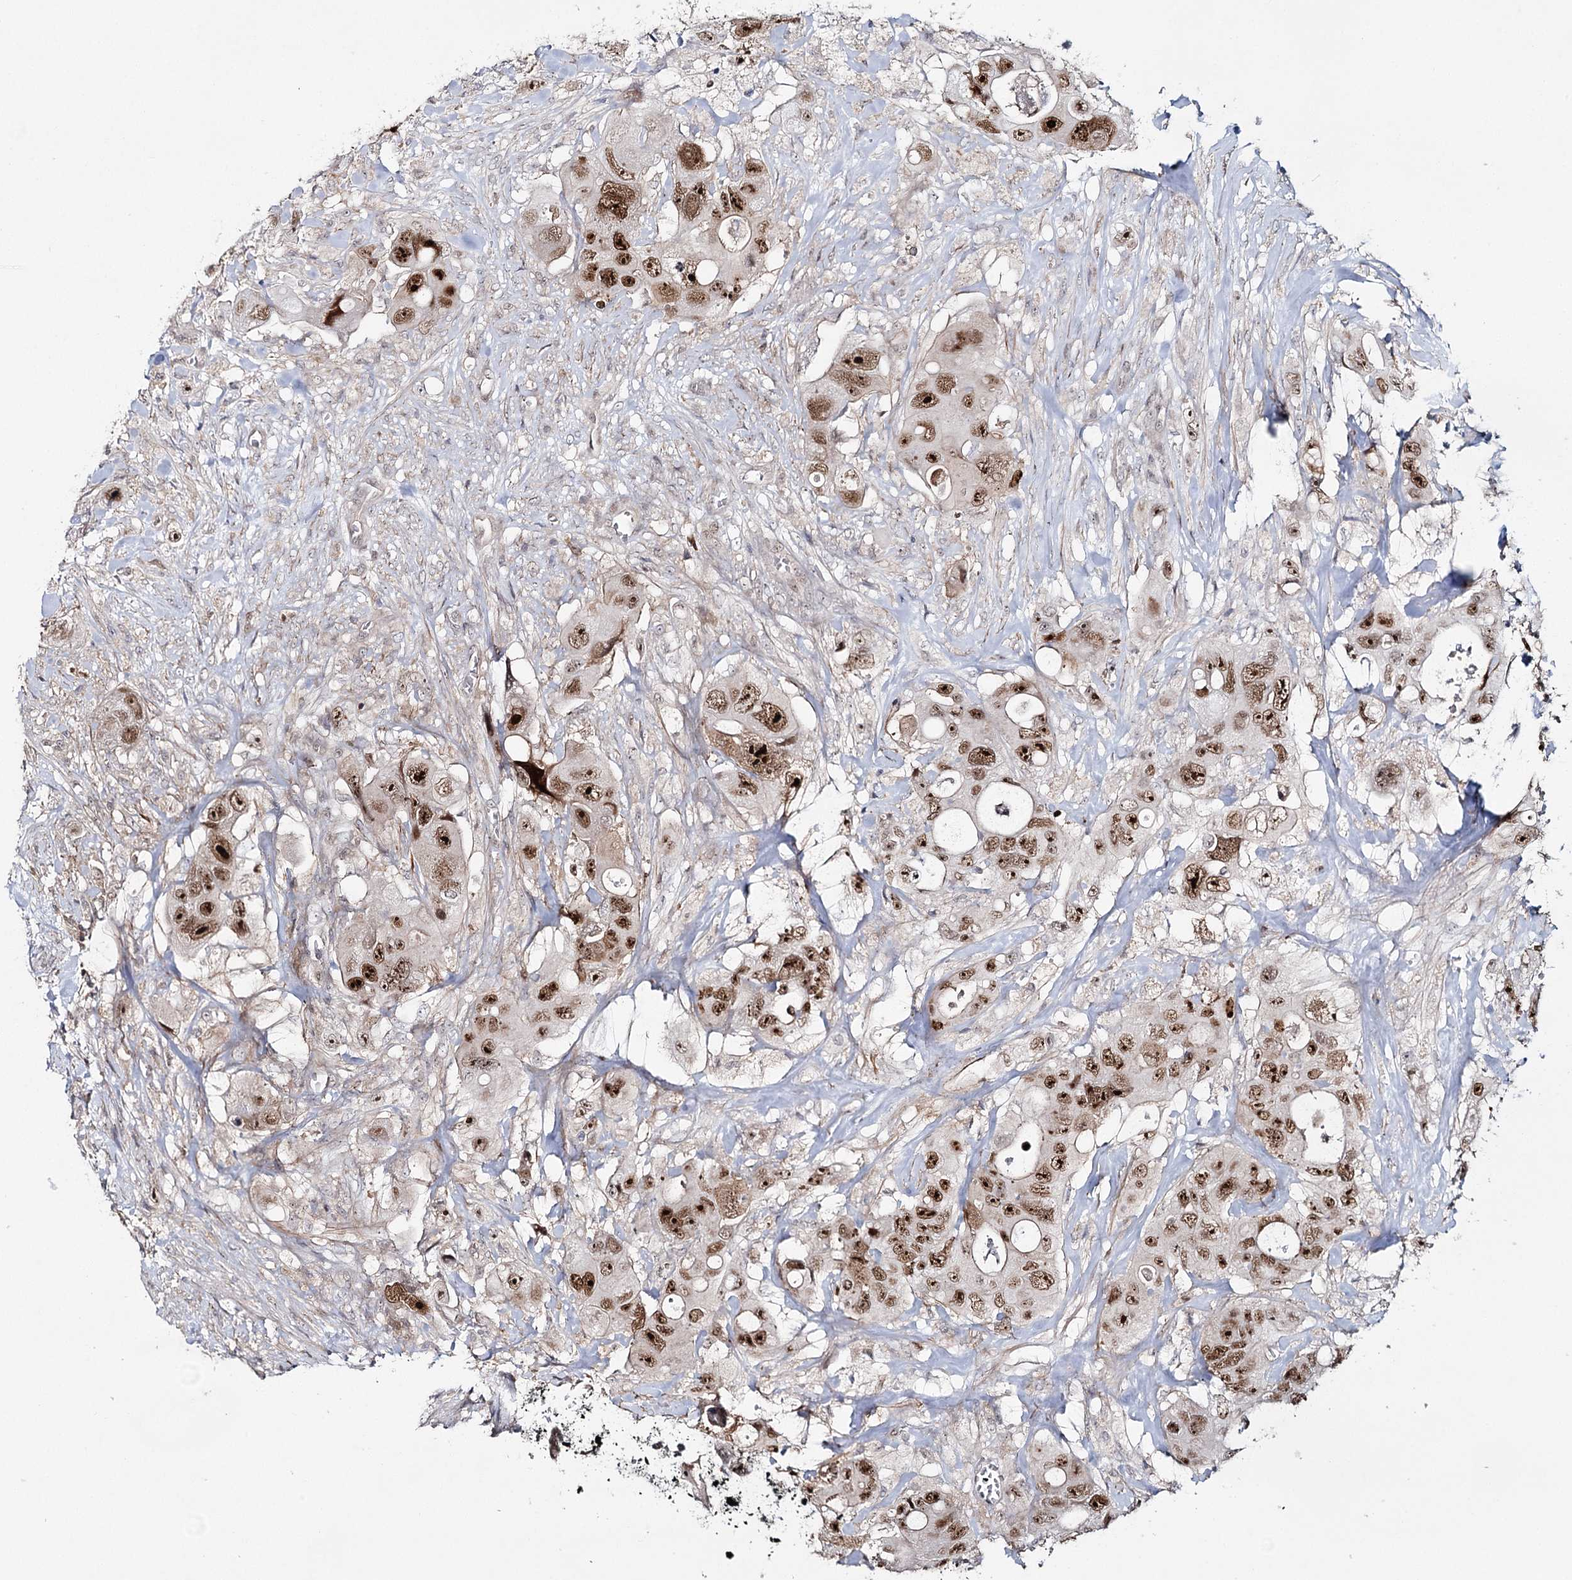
{"staining": {"intensity": "strong", "quantity": ">75%", "location": "nuclear"}, "tissue": "colorectal cancer", "cell_type": "Tumor cells", "image_type": "cancer", "snomed": [{"axis": "morphology", "description": "Adenocarcinoma, NOS"}, {"axis": "topography", "description": "Colon"}], "caption": "Immunohistochemical staining of colorectal adenocarcinoma shows high levels of strong nuclear staining in approximately >75% of tumor cells.", "gene": "ZC3H8", "patient": {"sex": "female", "age": 46}}